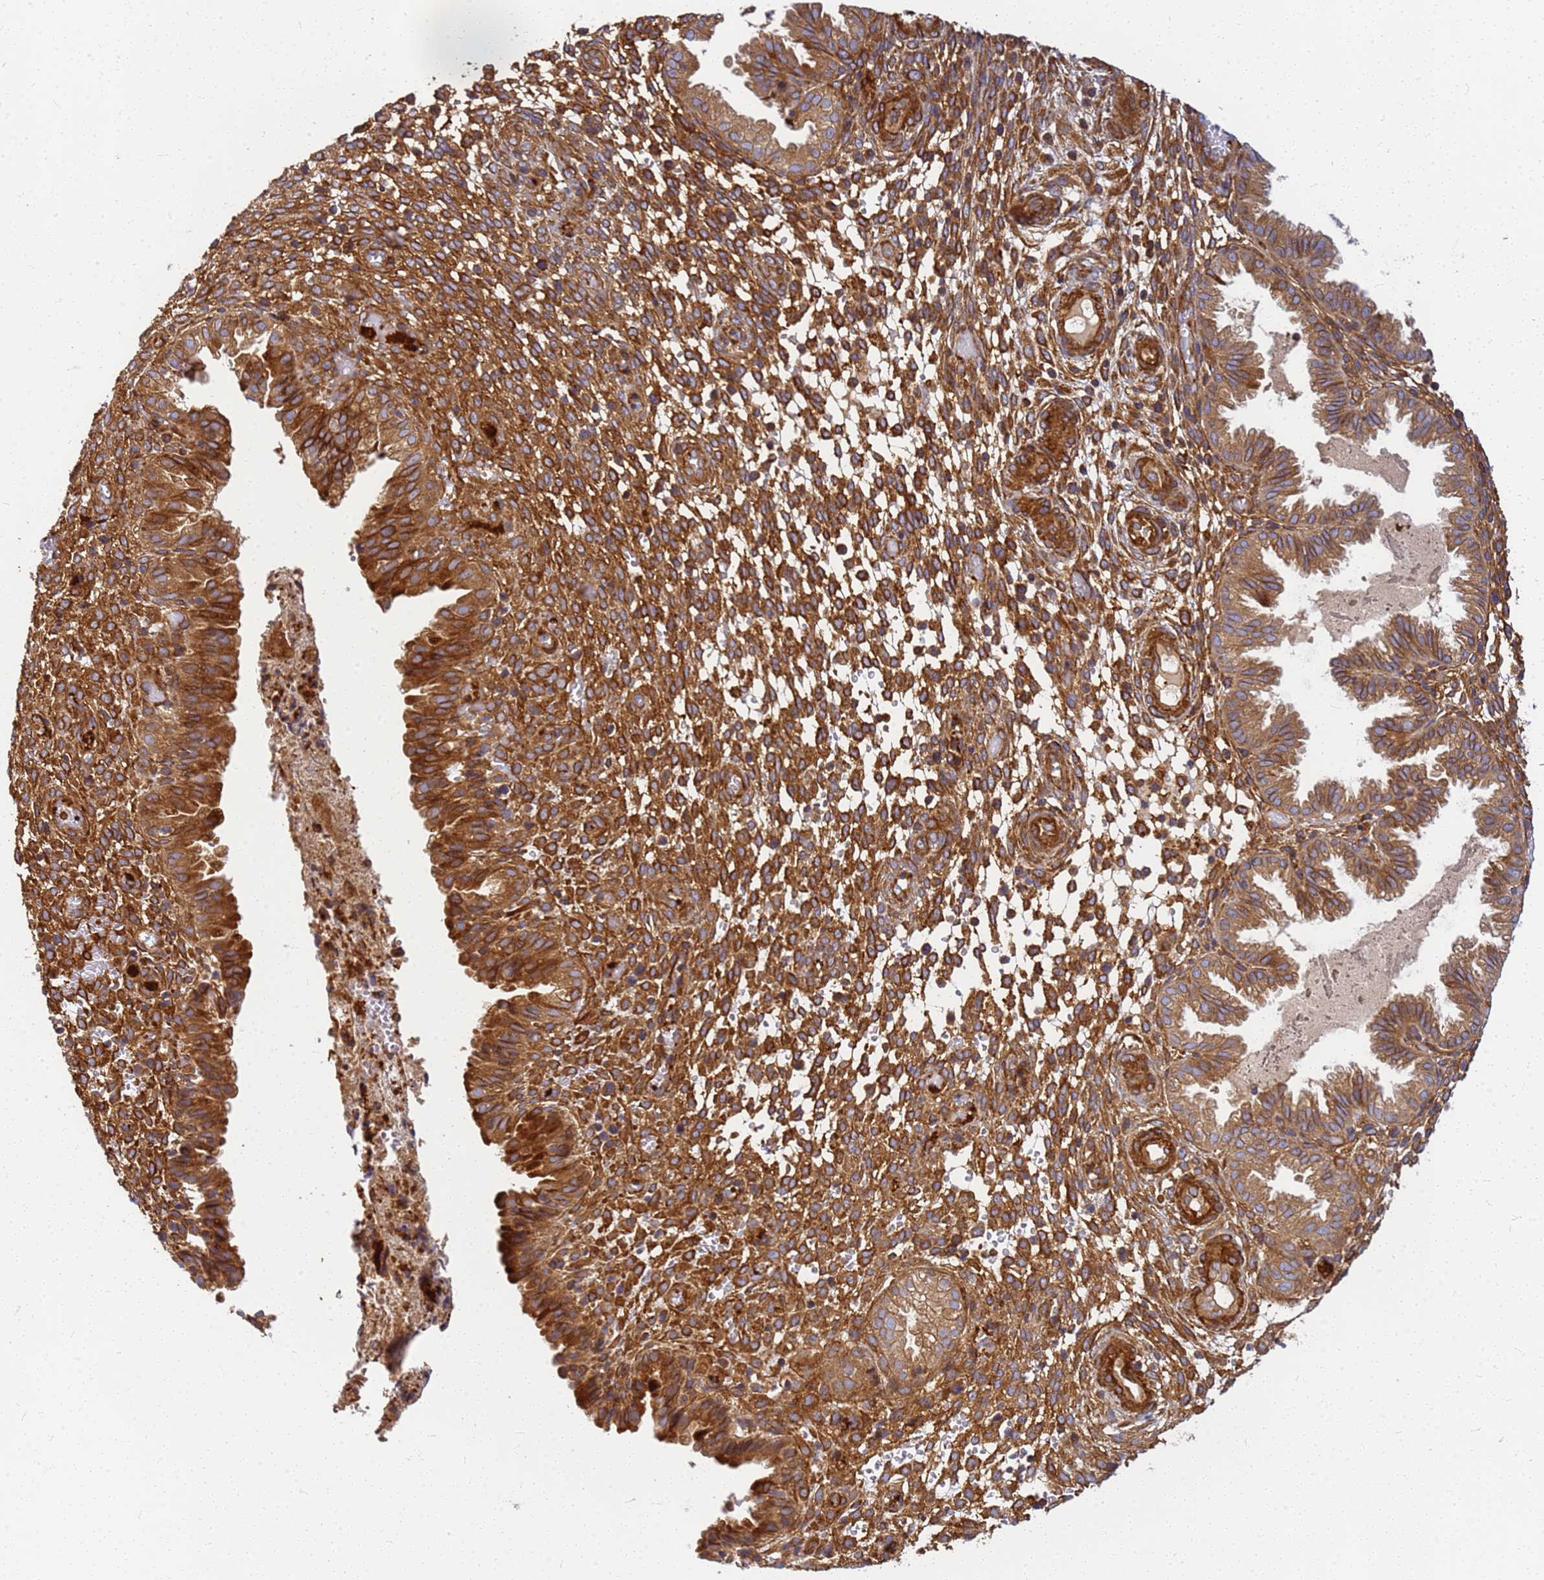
{"staining": {"intensity": "moderate", "quantity": ">75%", "location": "cytoplasmic/membranous"}, "tissue": "endometrium", "cell_type": "Cells in endometrial stroma", "image_type": "normal", "snomed": [{"axis": "morphology", "description": "Normal tissue, NOS"}, {"axis": "topography", "description": "Endometrium"}], "caption": "This image displays IHC staining of unremarkable human endometrium, with medium moderate cytoplasmic/membranous staining in approximately >75% of cells in endometrial stroma.", "gene": "C2CD5", "patient": {"sex": "female", "age": 33}}